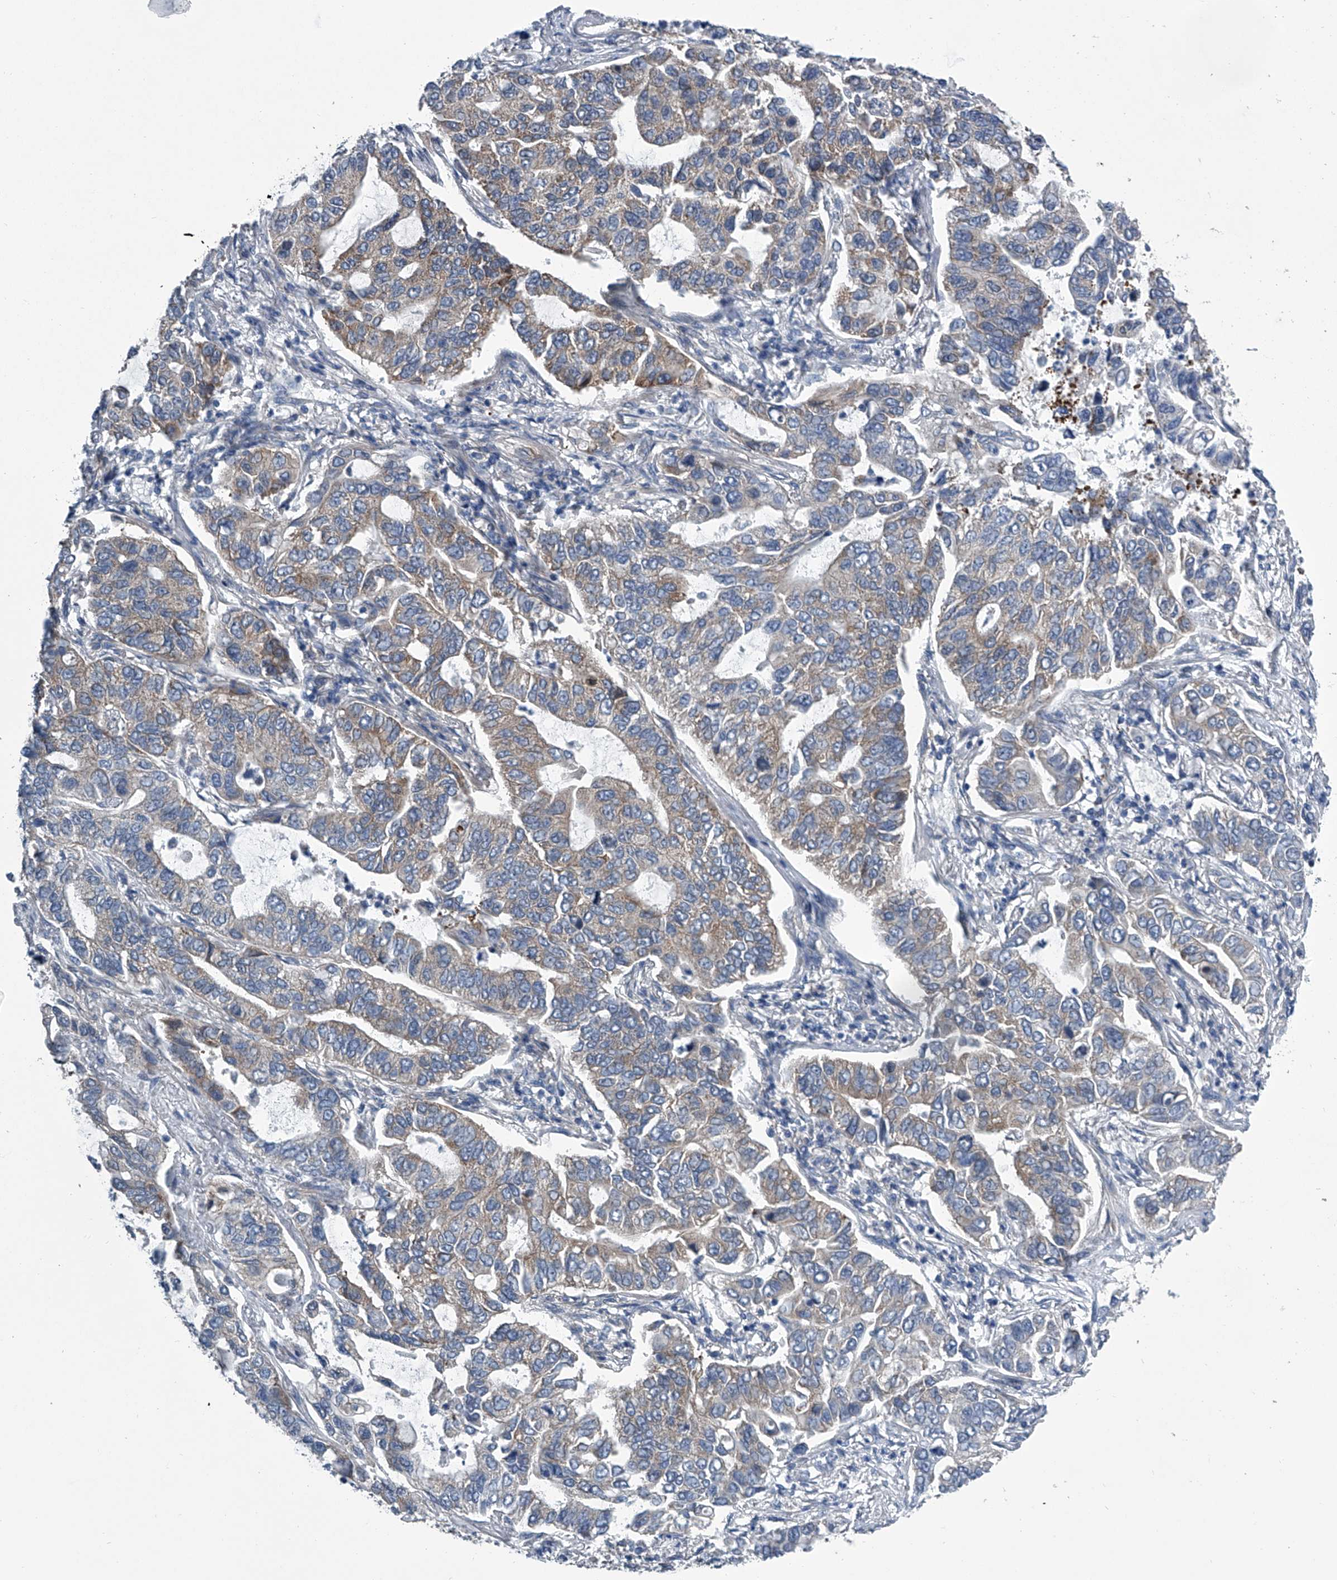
{"staining": {"intensity": "weak", "quantity": ">75%", "location": "cytoplasmic/membranous"}, "tissue": "lung cancer", "cell_type": "Tumor cells", "image_type": "cancer", "snomed": [{"axis": "morphology", "description": "Adenocarcinoma, NOS"}, {"axis": "topography", "description": "Lung"}], "caption": "High-power microscopy captured an immunohistochemistry (IHC) image of lung cancer, revealing weak cytoplasmic/membranous positivity in about >75% of tumor cells. (brown staining indicates protein expression, while blue staining denotes nuclei).", "gene": "PPP2R5D", "patient": {"sex": "male", "age": 64}}